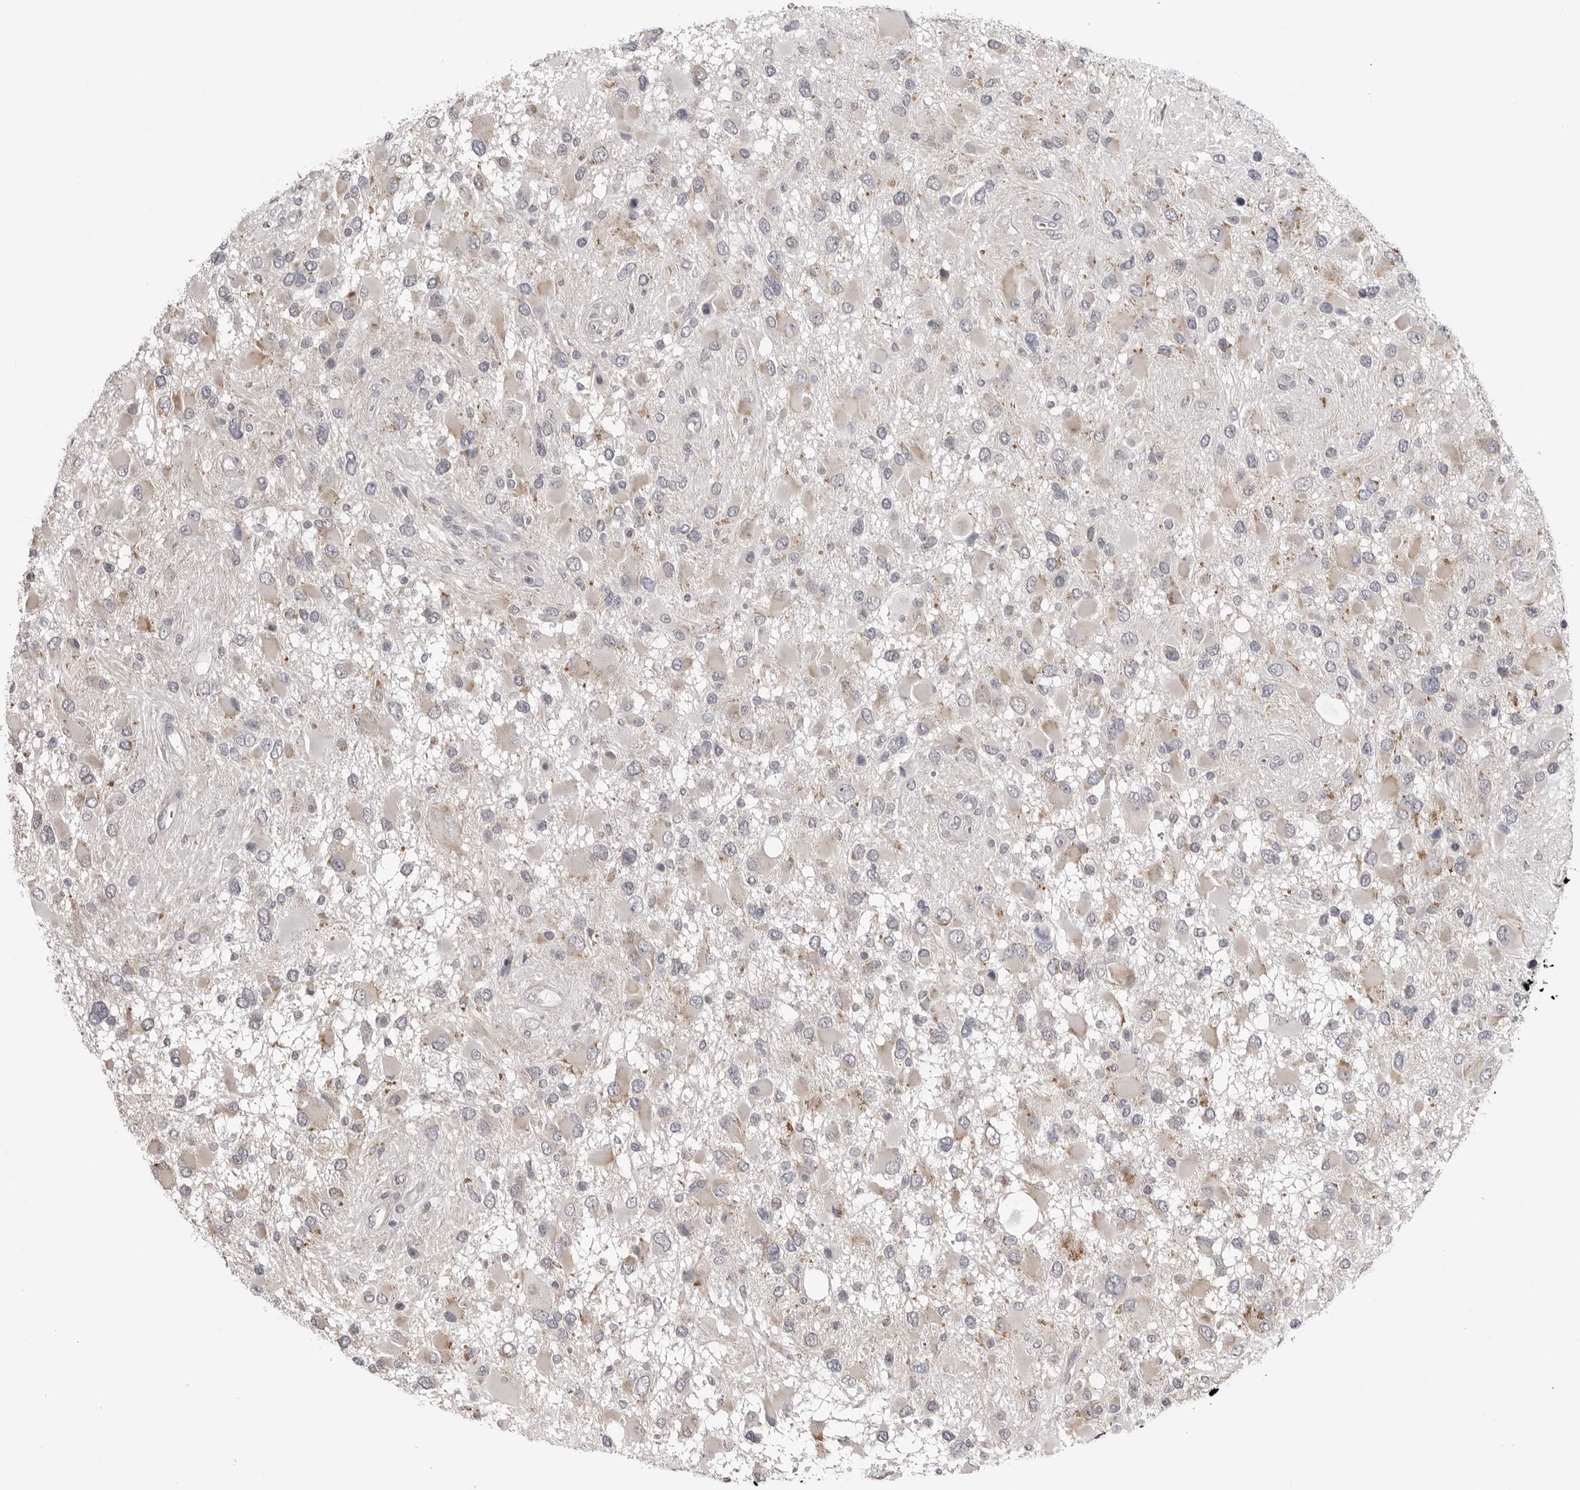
{"staining": {"intensity": "weak", "quantity": "<25%", "location": "cytoplasmic/membranous"}, "tissue": "glioma", "cell_type": "Tumor cells", "image_type": "cancer", "snomed": [{"axis": "morphology", "description": "Glioma, malignant, High grade"}, {"axis": "topography", "description": "Brain"}], "caption": "An IHC micrograph of glioma is shown. There is no staining in tumor cells of glioma. The staining is performed using DAB (3,3'-diaminobenzidine) brown chromogen with nuclei counter-stained in using hematoxylin.", "gene": "FH", "patient": {"sex": "male", "age": 53}}